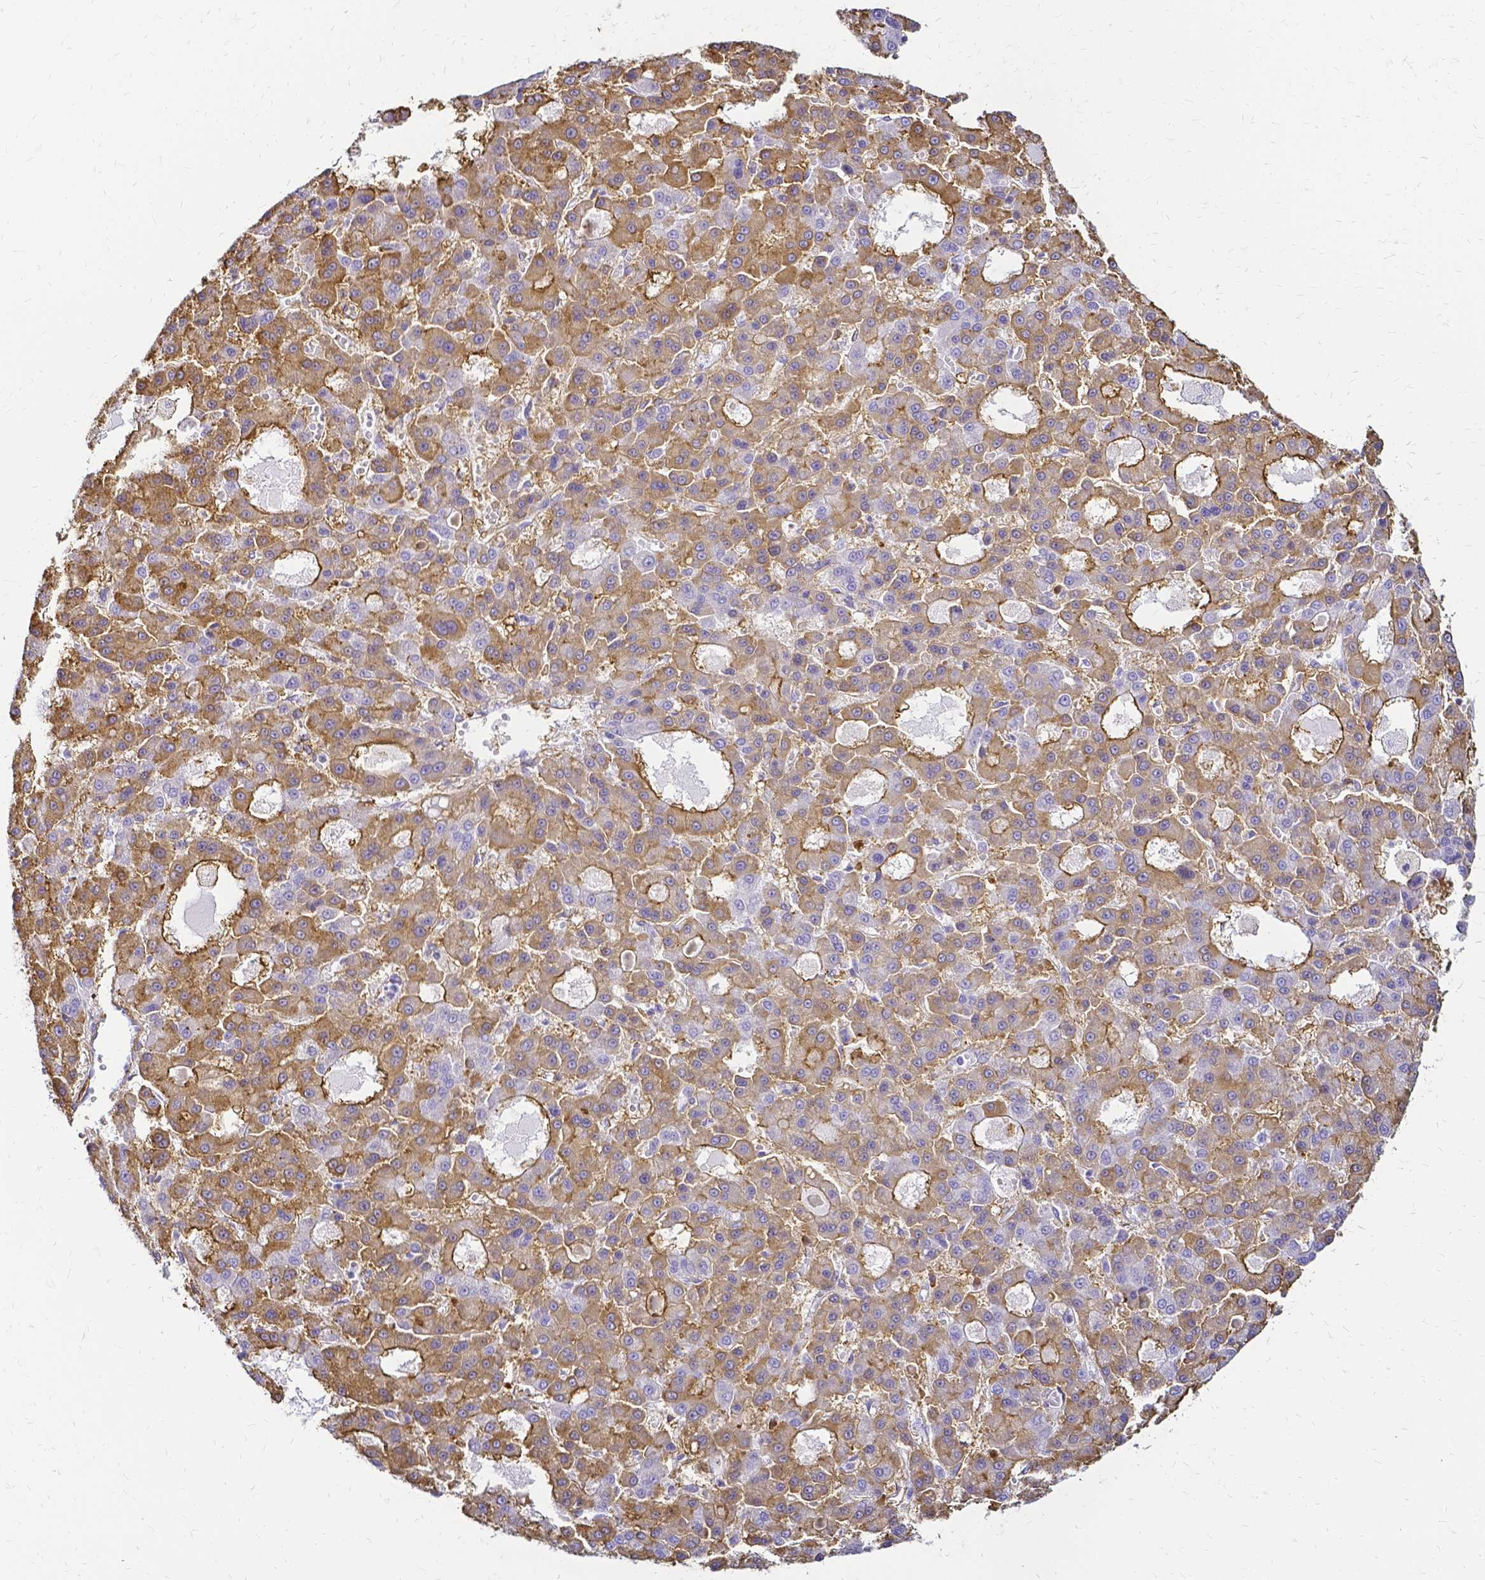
{"staining": {"intensity": "moderate", "quantity": "25%-75%", "location": "cytoplasmic/membranous"}, "tissue": "liver cancer", "cell_type": "Tumor cells", "image_type": "cancer", "snomed": [{"axis": "morphology", "description": "Carcinoma, Hepatocellular, NOS"}, {"axis": "topography", "description": "Liver"}], "caption": "Immunohistochemistry (IHC) (DAB (3,3'-diaminobenzidine)) staining of human liver hepatocellular carcinoma demonstrates moderate cytoplasmic/membranous protein staining in about 25%-75% of tumor cells. (Stains: DAB (3,3'-diaminobenzidine) in brown, nuclei in blue, Microscopy: brightfield microscopy at high magnification).", "gene": "HSPA12A", "patient": {"sex": "male", "age": 70}}